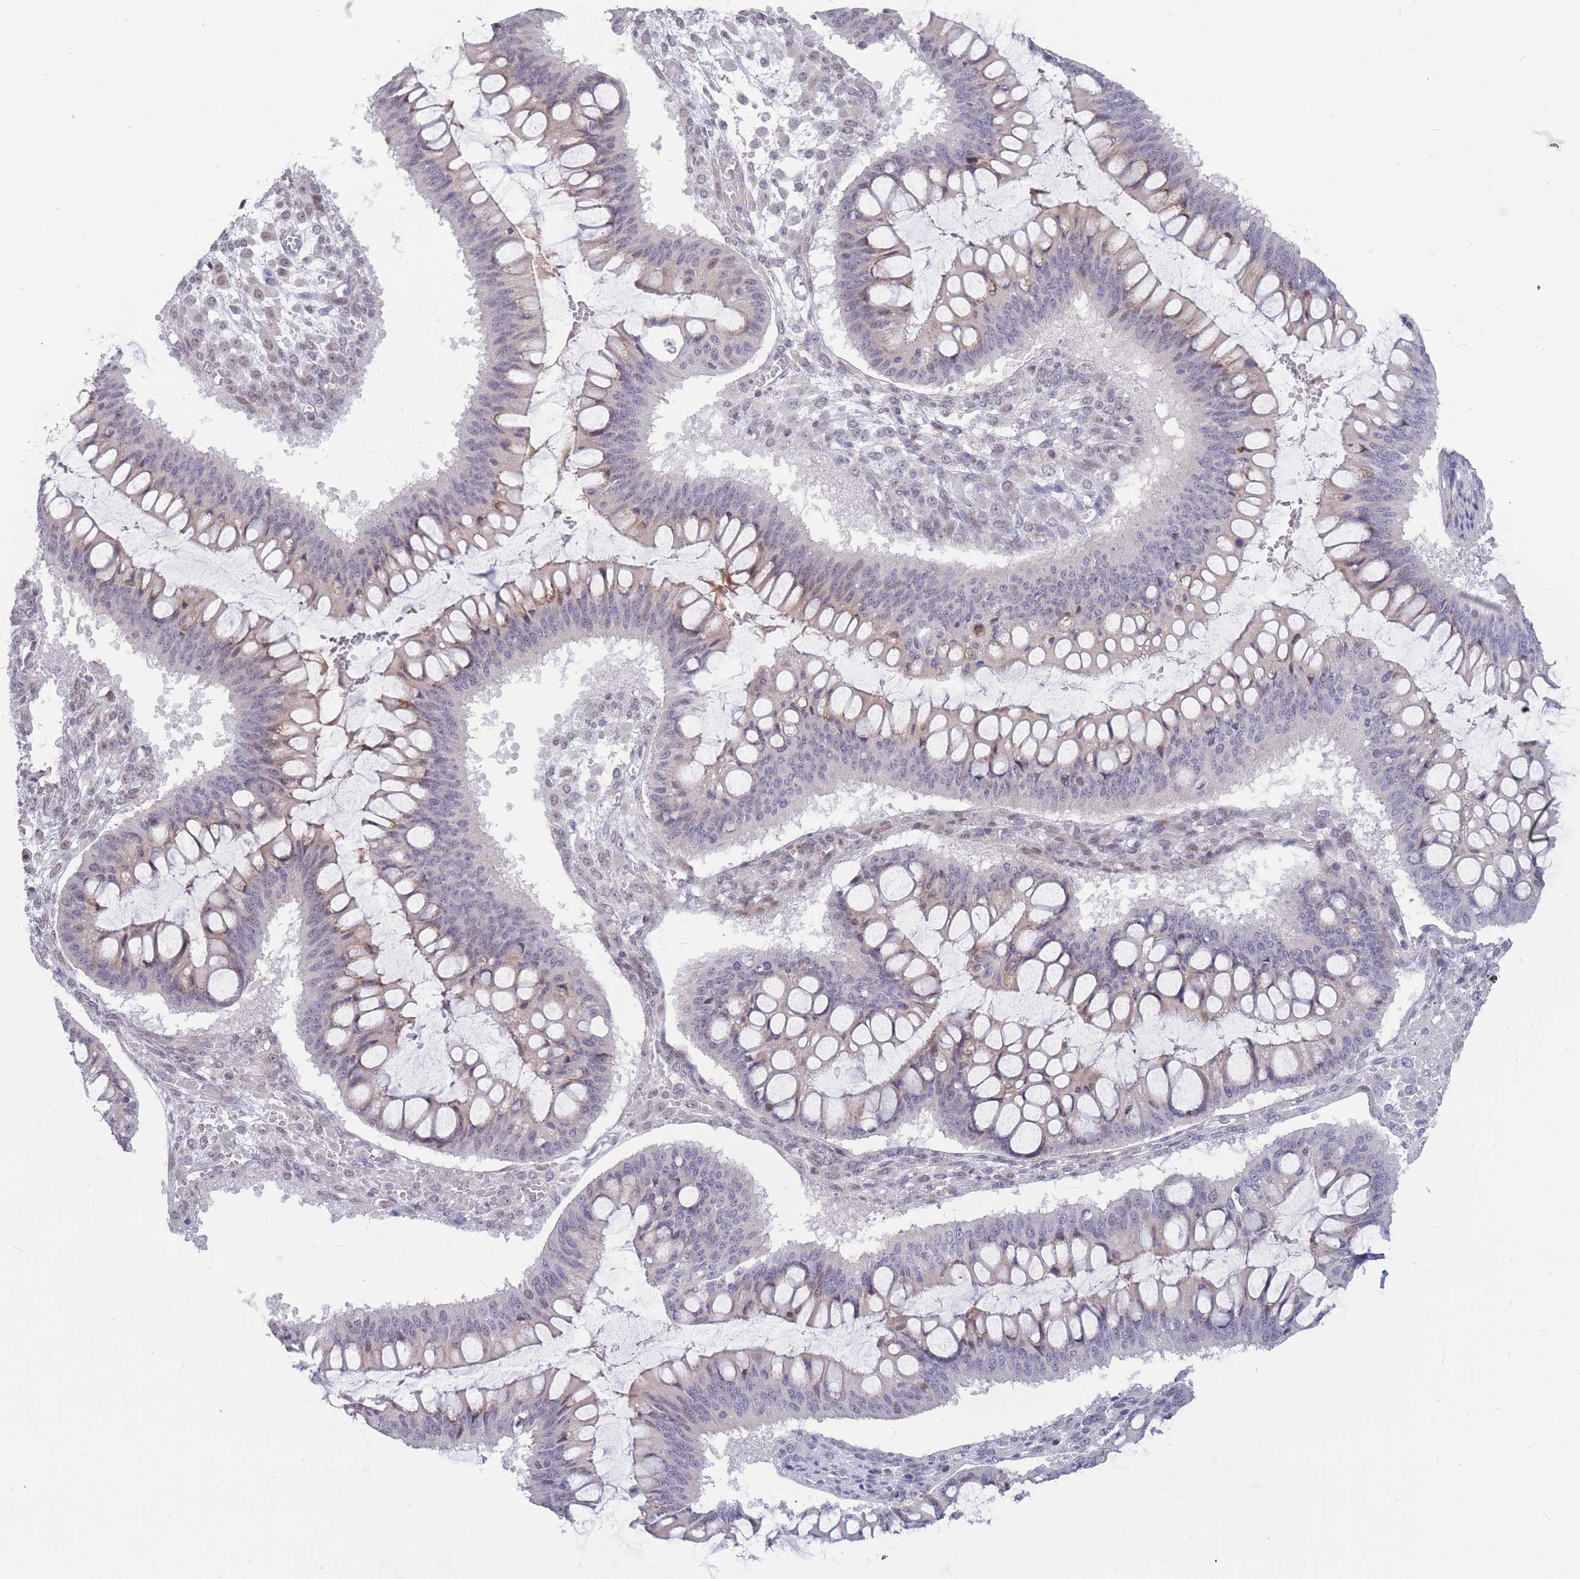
{"staining": {"intensity": "weak", "quantity": "<25%", "location": "cytoplasmic/membranous"}, "tissue": "ovarian cancer", "cell_type": "Tumor cells", "image_type": "cancer", "snomed": [{"axis": "morphology", "description": "Cystadenocarcinoma, mucinous, NOS"}, {"axis": "topography", "description": "Ovary"}], "caption": "Immunohistochemistry (IHC) image of neoplastic tissue: human ovarian mucinous cystadenocarcinoma stained with DAB (3,3'-diaminobenzidine) exhibits no significant protein positivity in tumor cells. (DAB (3,3'-diaminobenzidine) IHC visualized using brightfield microscopy, high magnification).", "gene": "ADD2", "patient": {"sex": "female", "age": 73}}